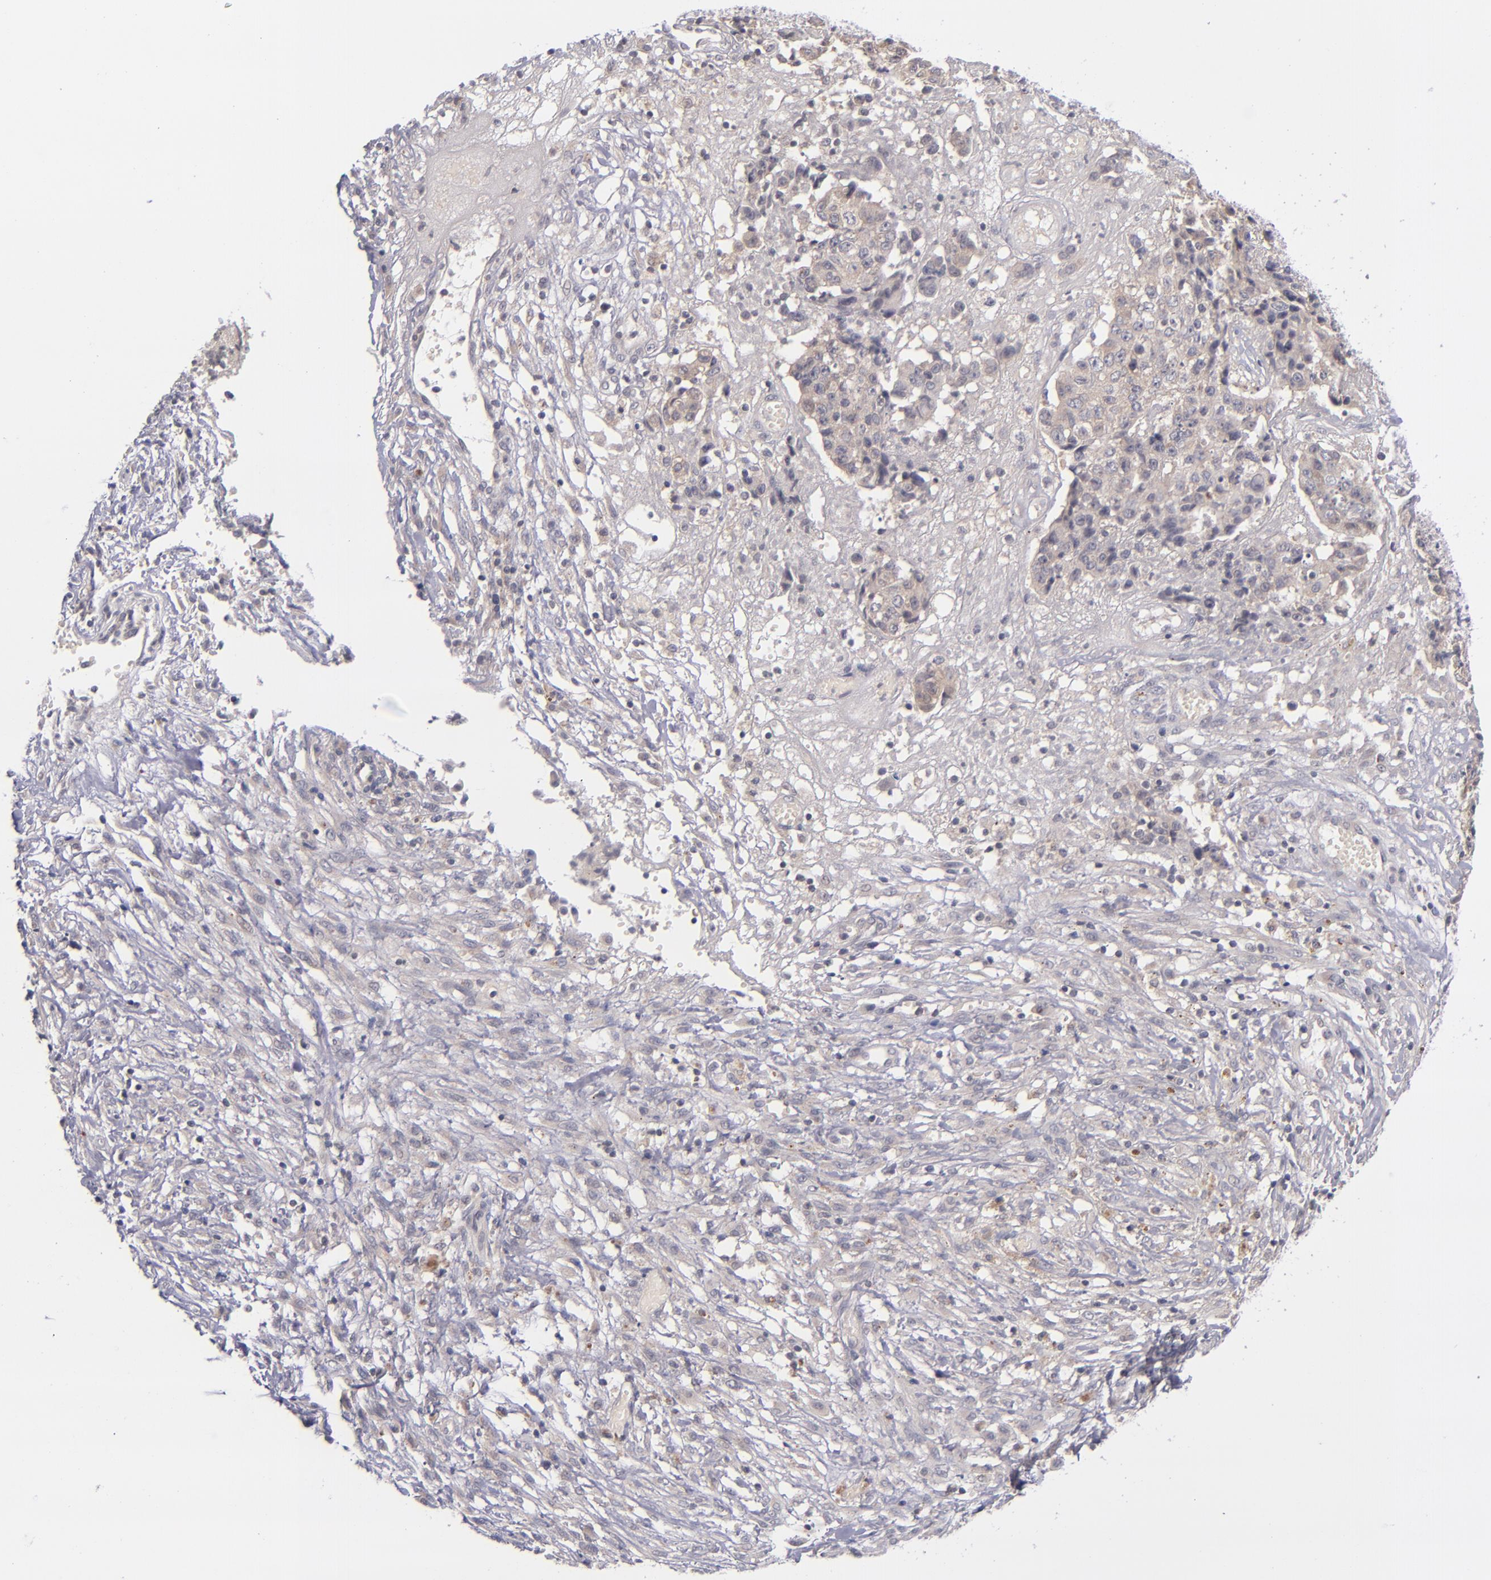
{"staining": {"intensity": "weak", "quantity": ">75%", "location": "cytoplasmic/membranous"}, "tissue": "ovarian cancer", "cell_type": "Tumor cells", "image_type": "cancer", "snomed": [{"axis": "morphology", "description": "Carcinoma, endometroid"}, {"axis": "topography", "description": "Ovary"}], "caption": "Tumor cells exhibit weak cytoplasmic/membranous positivity in approximately >75% of cells in ovarian cancer.", "gene": "TSC2", "patient": {"sex": "female", "age": 42}}